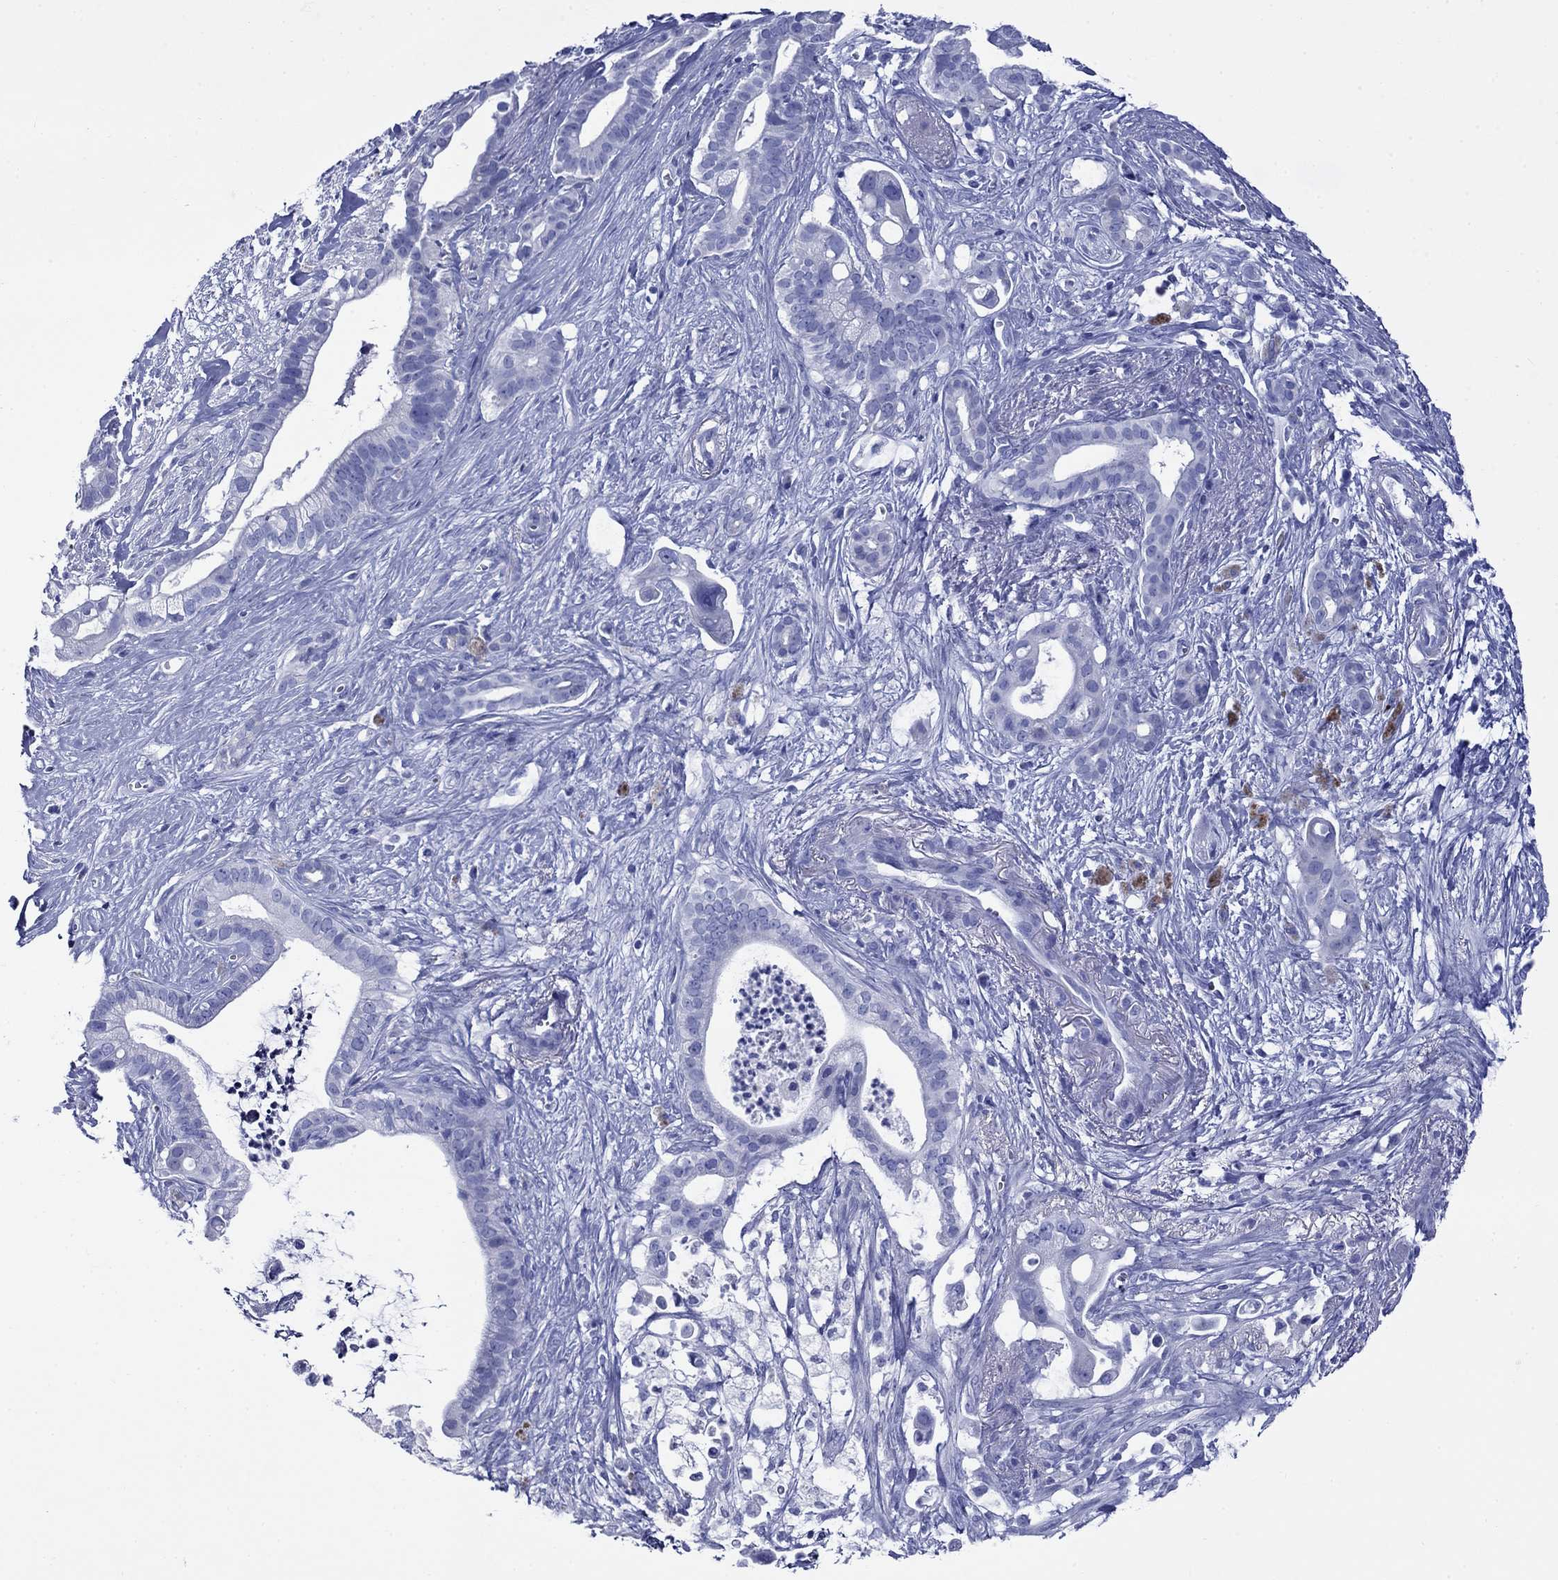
{"staining": {"intensity": "negative", "quantity": "none", "location": "none"}, "tissue": "pancreatic cancer", "cell_type": "Tumor cells", "image_type": "cancer", "snomed": [{"axis": "morphology", "description": "Adenocarcinoma, NOS"}, {"axis": "topography", "description": "Pancreas"}], "caption": "Pancreatic cancer (adenocarcinoma) was stained to show a protein in brown. There is no significant staining in tumor cells. (Brightfield microscopy of DAB IHC at high magnification).", "gene": "GIP", "patient": {"sex": "male", "age": 61}}